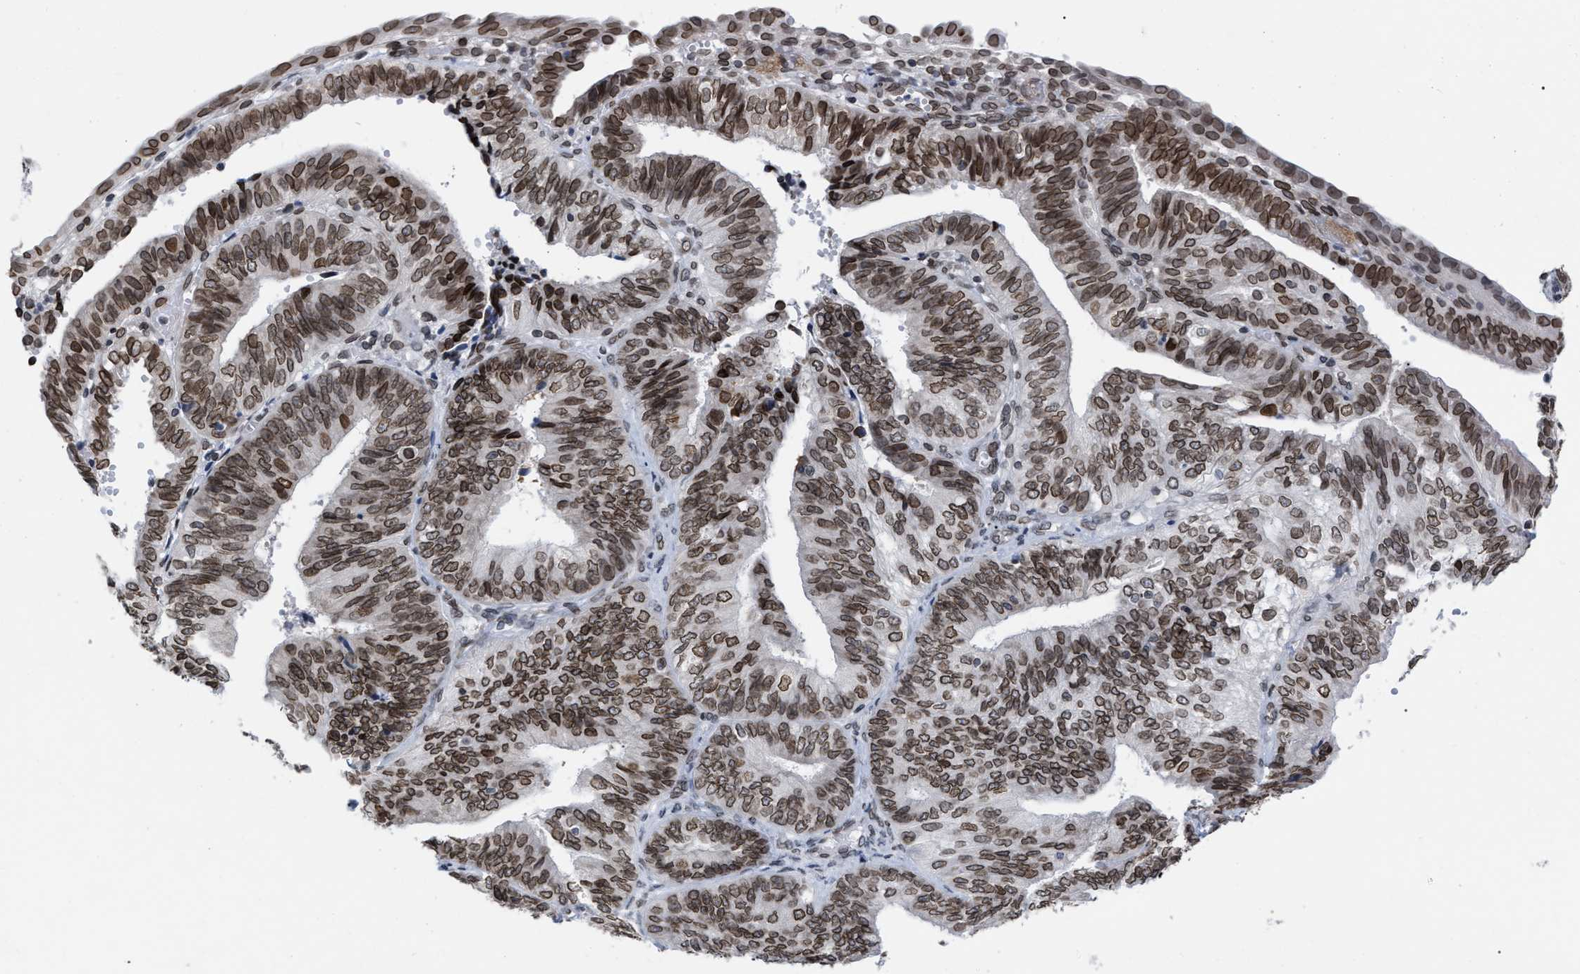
{"staining": {"intensity": "moderate", "quantity": ">75%", "location": "cytoplasmic/membranous,nuclear"}, "tissue": "endometrial cancer", "cell_type": "Tumor cells", "image_type": "cancer", "snomed": [{"axis": "morphology", "description": "Adenocarcinoma, NOS"}, {"axis": "topography", "description": "Endometrium"}], "caption": "High-power microscopy captured an immunohistochemistry (IHC) micrograph of adenocarcinoma (endometrial), revealing moderate cytoplasmic/membranous and nuclear staining in approximately >75% of tumor cells. (IHC, brightfield microscopy, high magnification).", "gene": "TPR", "patient": {"sex": "female", "age": 58}}